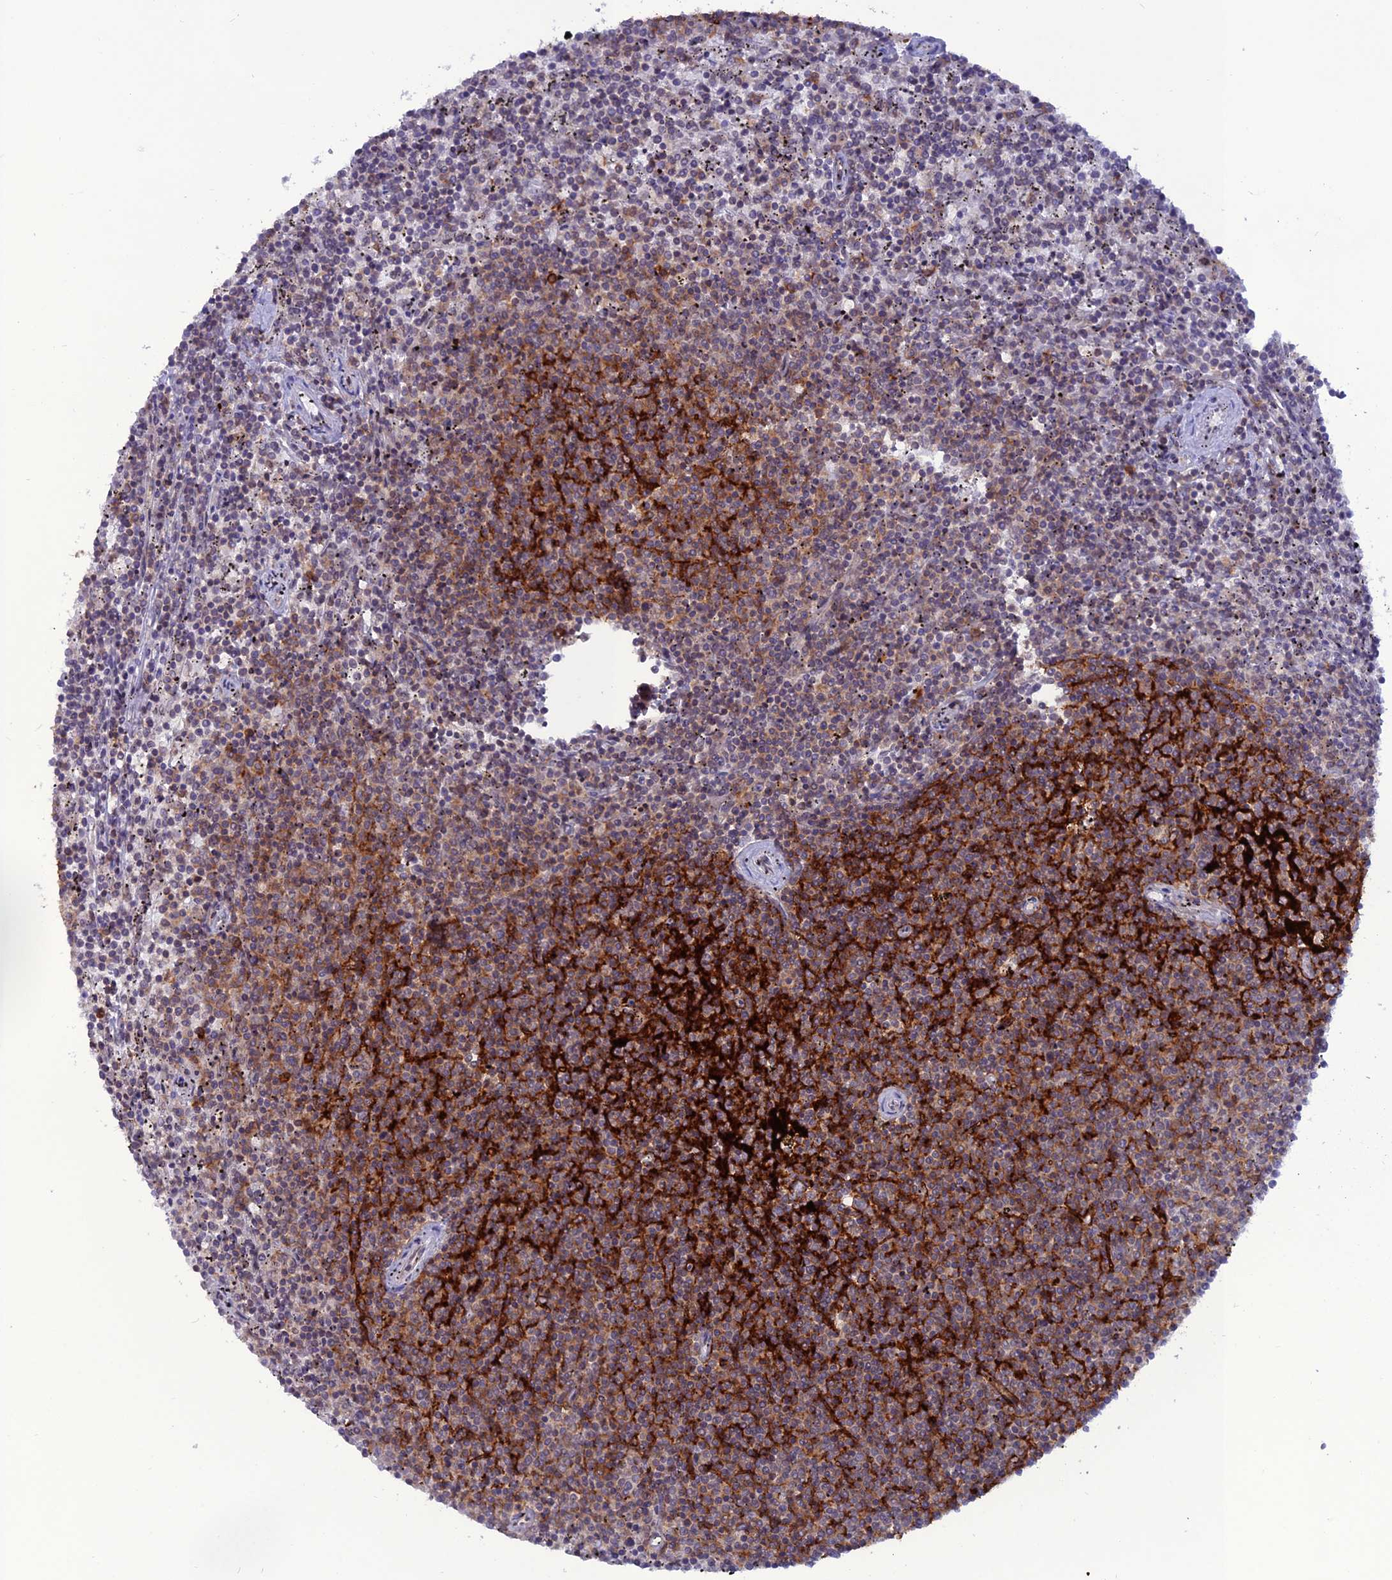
{"staining": {"intensity": "moderate", "quantity": "25%-75%", "location": "cytoplasmic/membranous"}, "tissue": "lymphoma", "cell_type": "Tumor cells", "image_type": "cancer", "snomed": [{"axis": "morphology", "description": "Malignant lymphoma, non-Hodgkin's type, Low grade"}, {"axis": "topography", "description": "Spleen"}], "caption": "Immunohistochemistry (IHC) (DAB (3,3'-diaminobenzidine)) staining of human low-grade malignant lymphoma, non-Hodgkin's type exhibits moderate cytoplasmic/membranous protein expression in approximately 25%-75% of tumor cells.", "gene": "WDR46", "patient": {"sex": "female", "age": 50}}